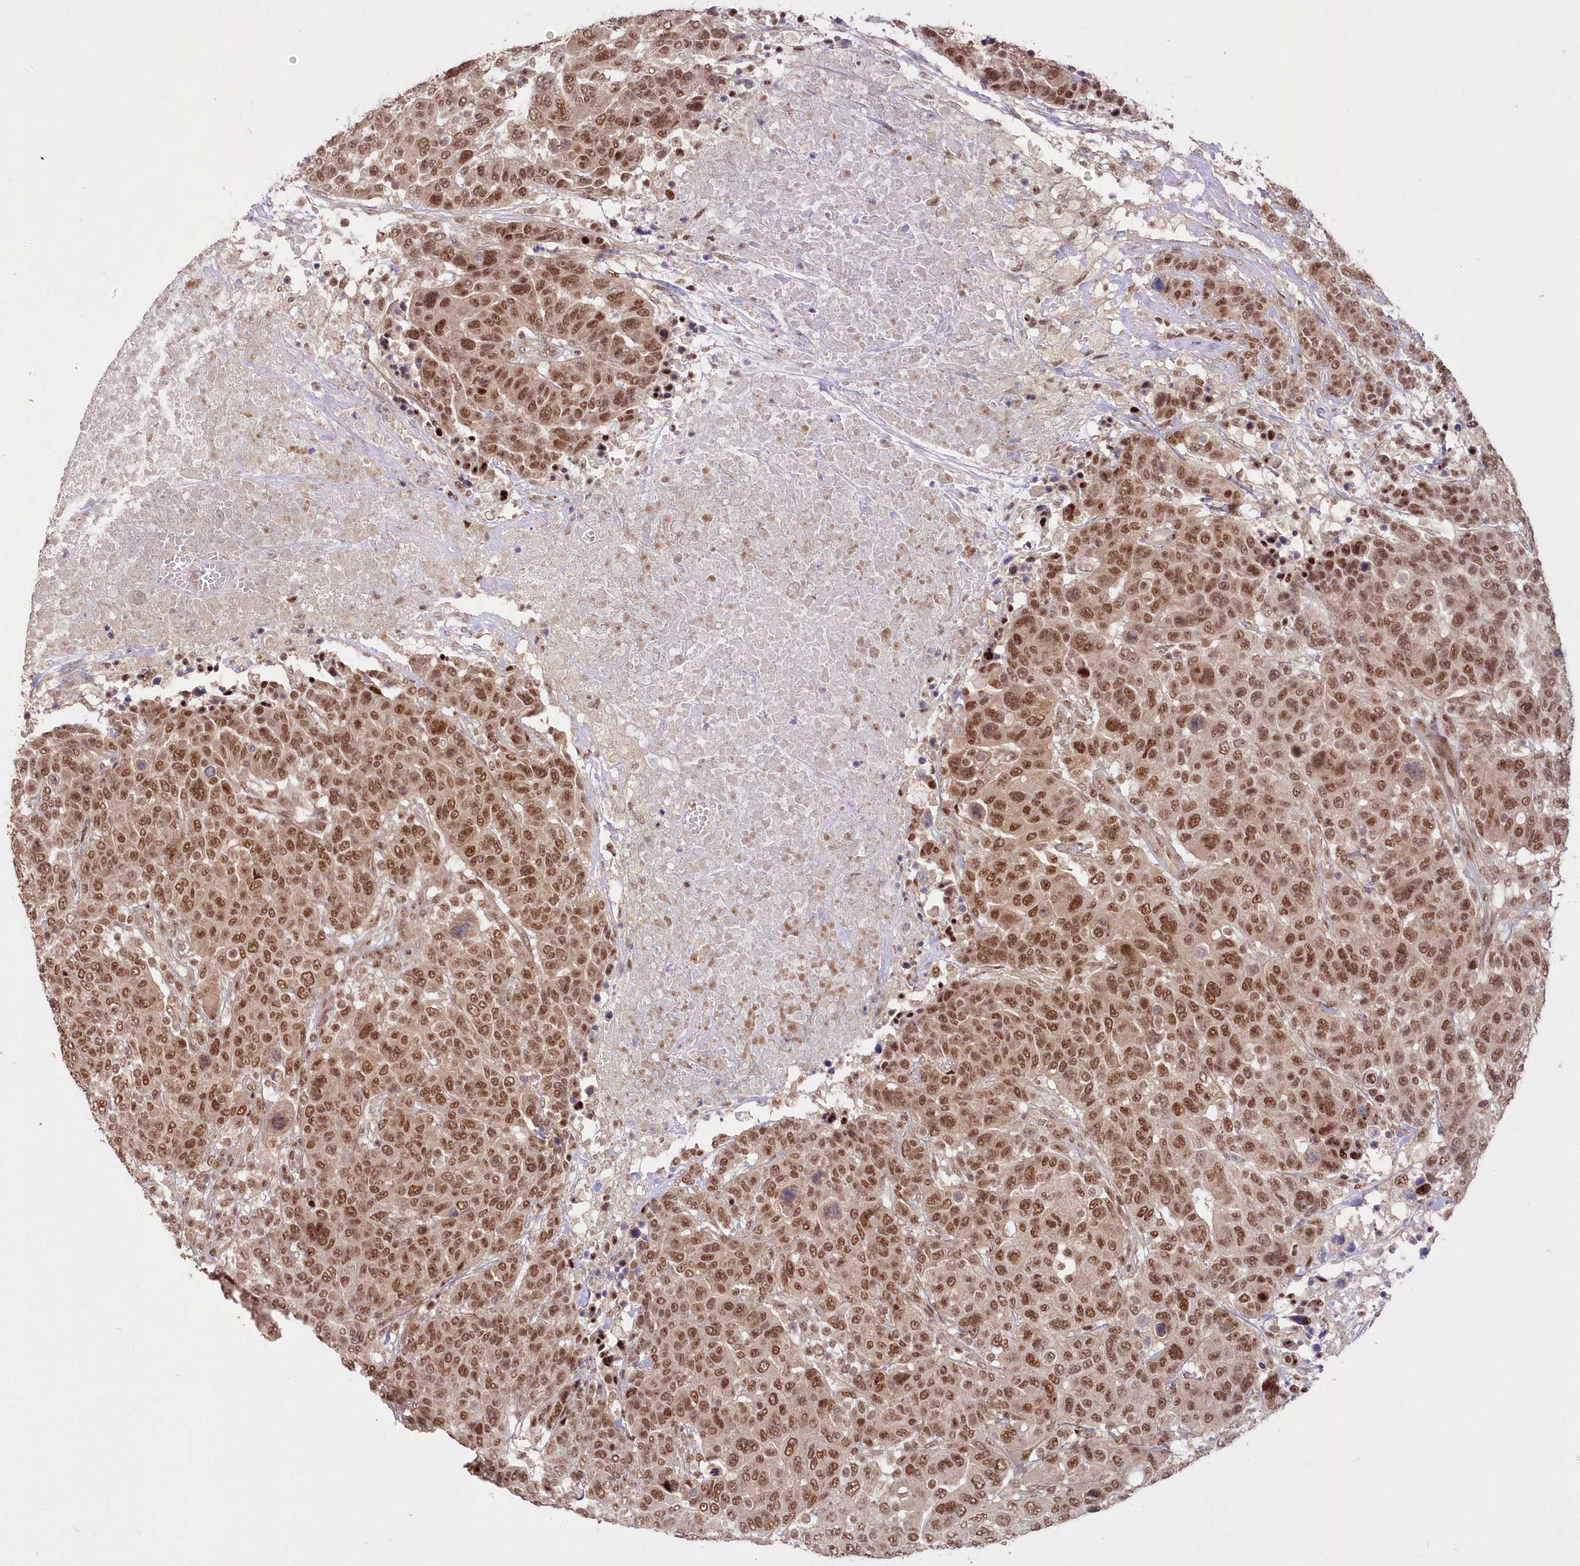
{"staining": {"intensity": "moderate", "quantity": ">75%", "location": "nuclear"}, "tissue": "breast cancer", "cell_type": "Tumor cells", "image_type": "cancer", "snomed": [{"axis": "morphology", "description": "Duct carcinoma"}, {"axis": "topography", "description": "Breast"}], "caption": "A medium amount of moderate nuclear expression is identified in about >75% of tumor cells in breast intraductal carcinoma tissue. (Brightfield microscopy of DAB IHC at high magnification).", "gene": "WBP1L", "patient": {"sex": "female", "age": 37}}